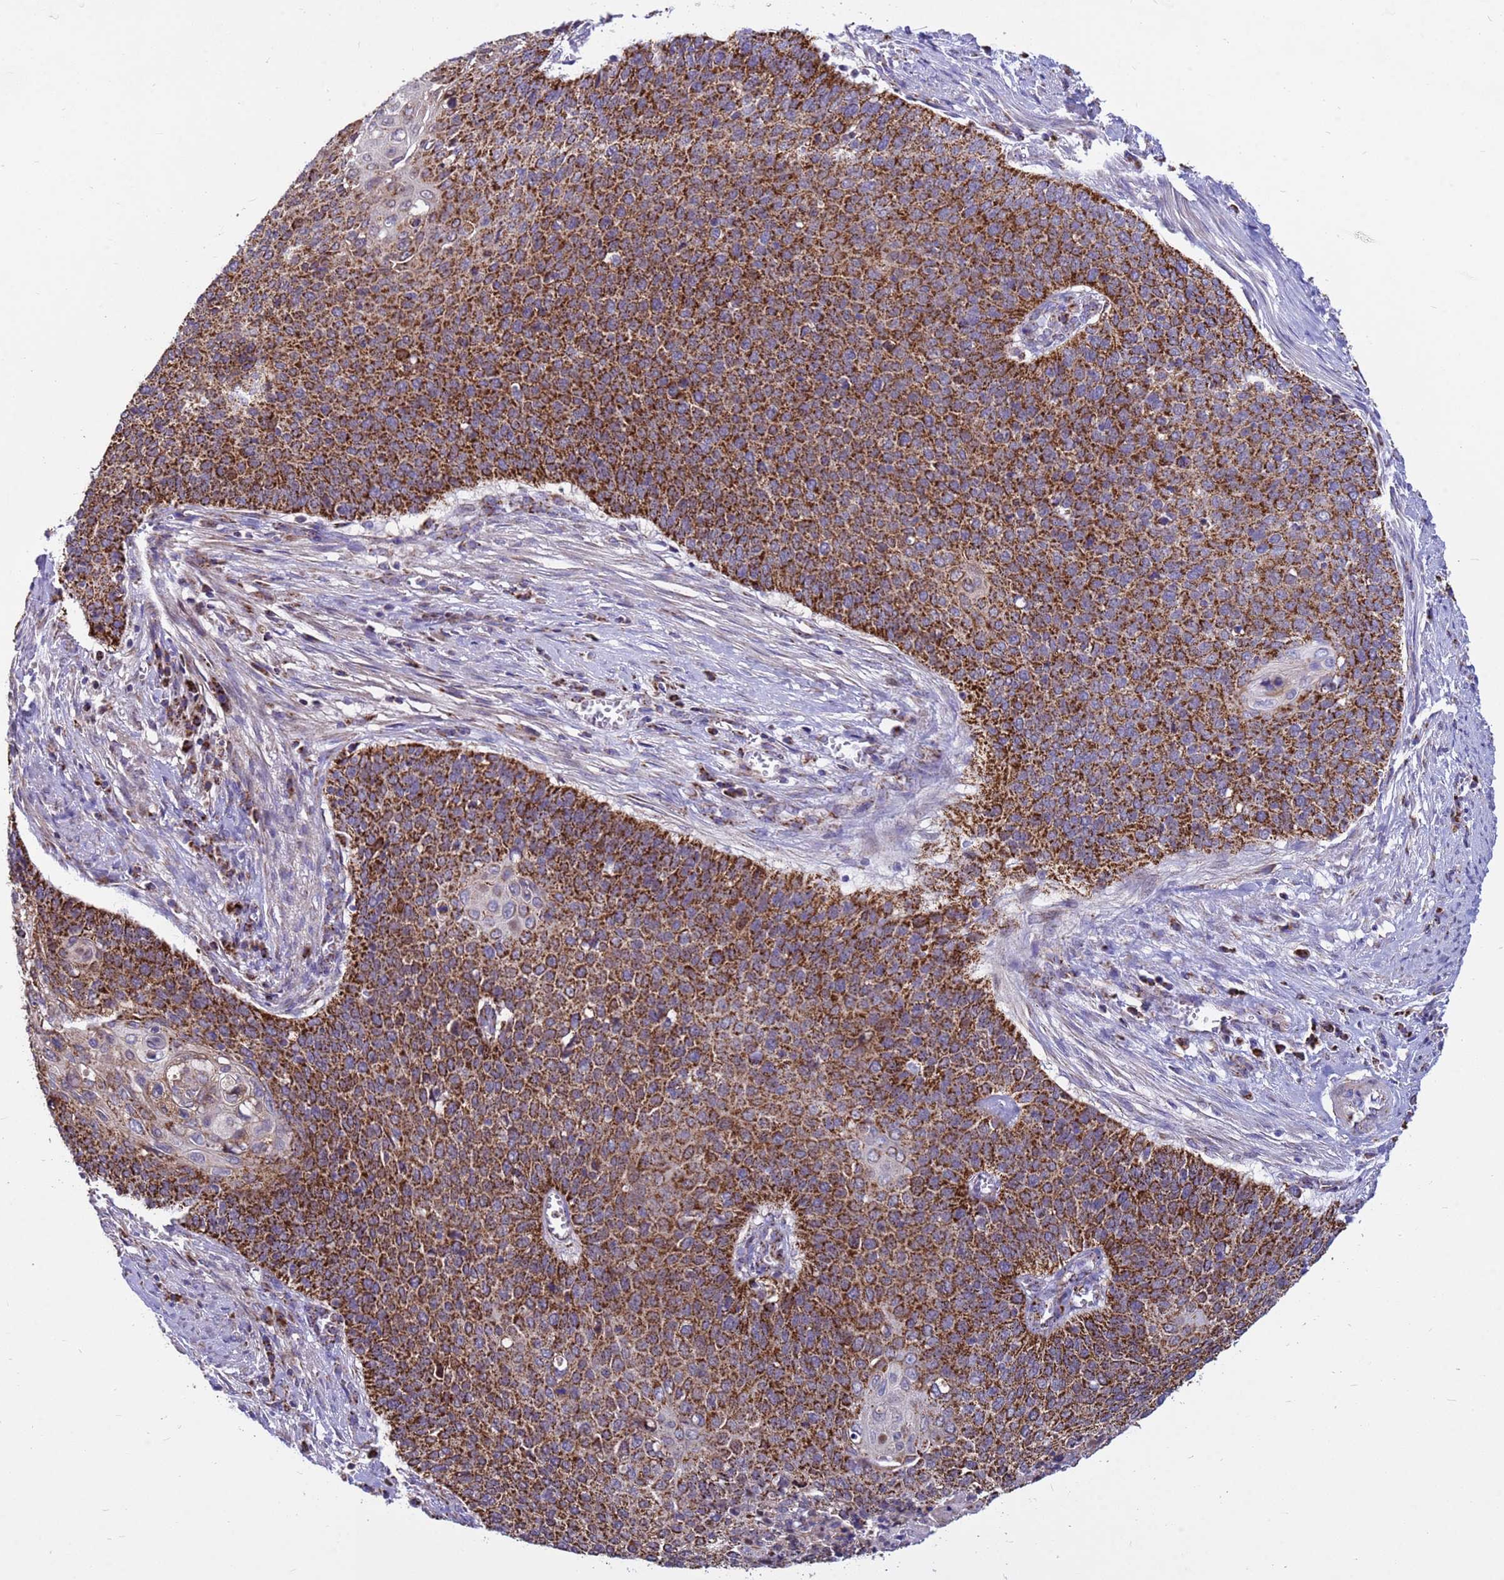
{"staining": {"intensity": "strong", "quantity": ">75%", "location": "cytoplasmic/membranous"}, "tissue": "cervical cancer", "cell_type": "Tumor cells", "image_type": "cancer", "snomed": [{"axis": "morphology", "description": "Squamous cell carcinoma, NOS"}, {"axis": "topography", "description": "Cervix"}], "caption": "Human cervical squamous cell carcinoma stained for a protein (brown) shows strong cytoplasmic/membranous positive staining in approximately >75% of tumor cells.", "gene": "TUBGCP3", "patient": {"sex": "female", "age": 39}}